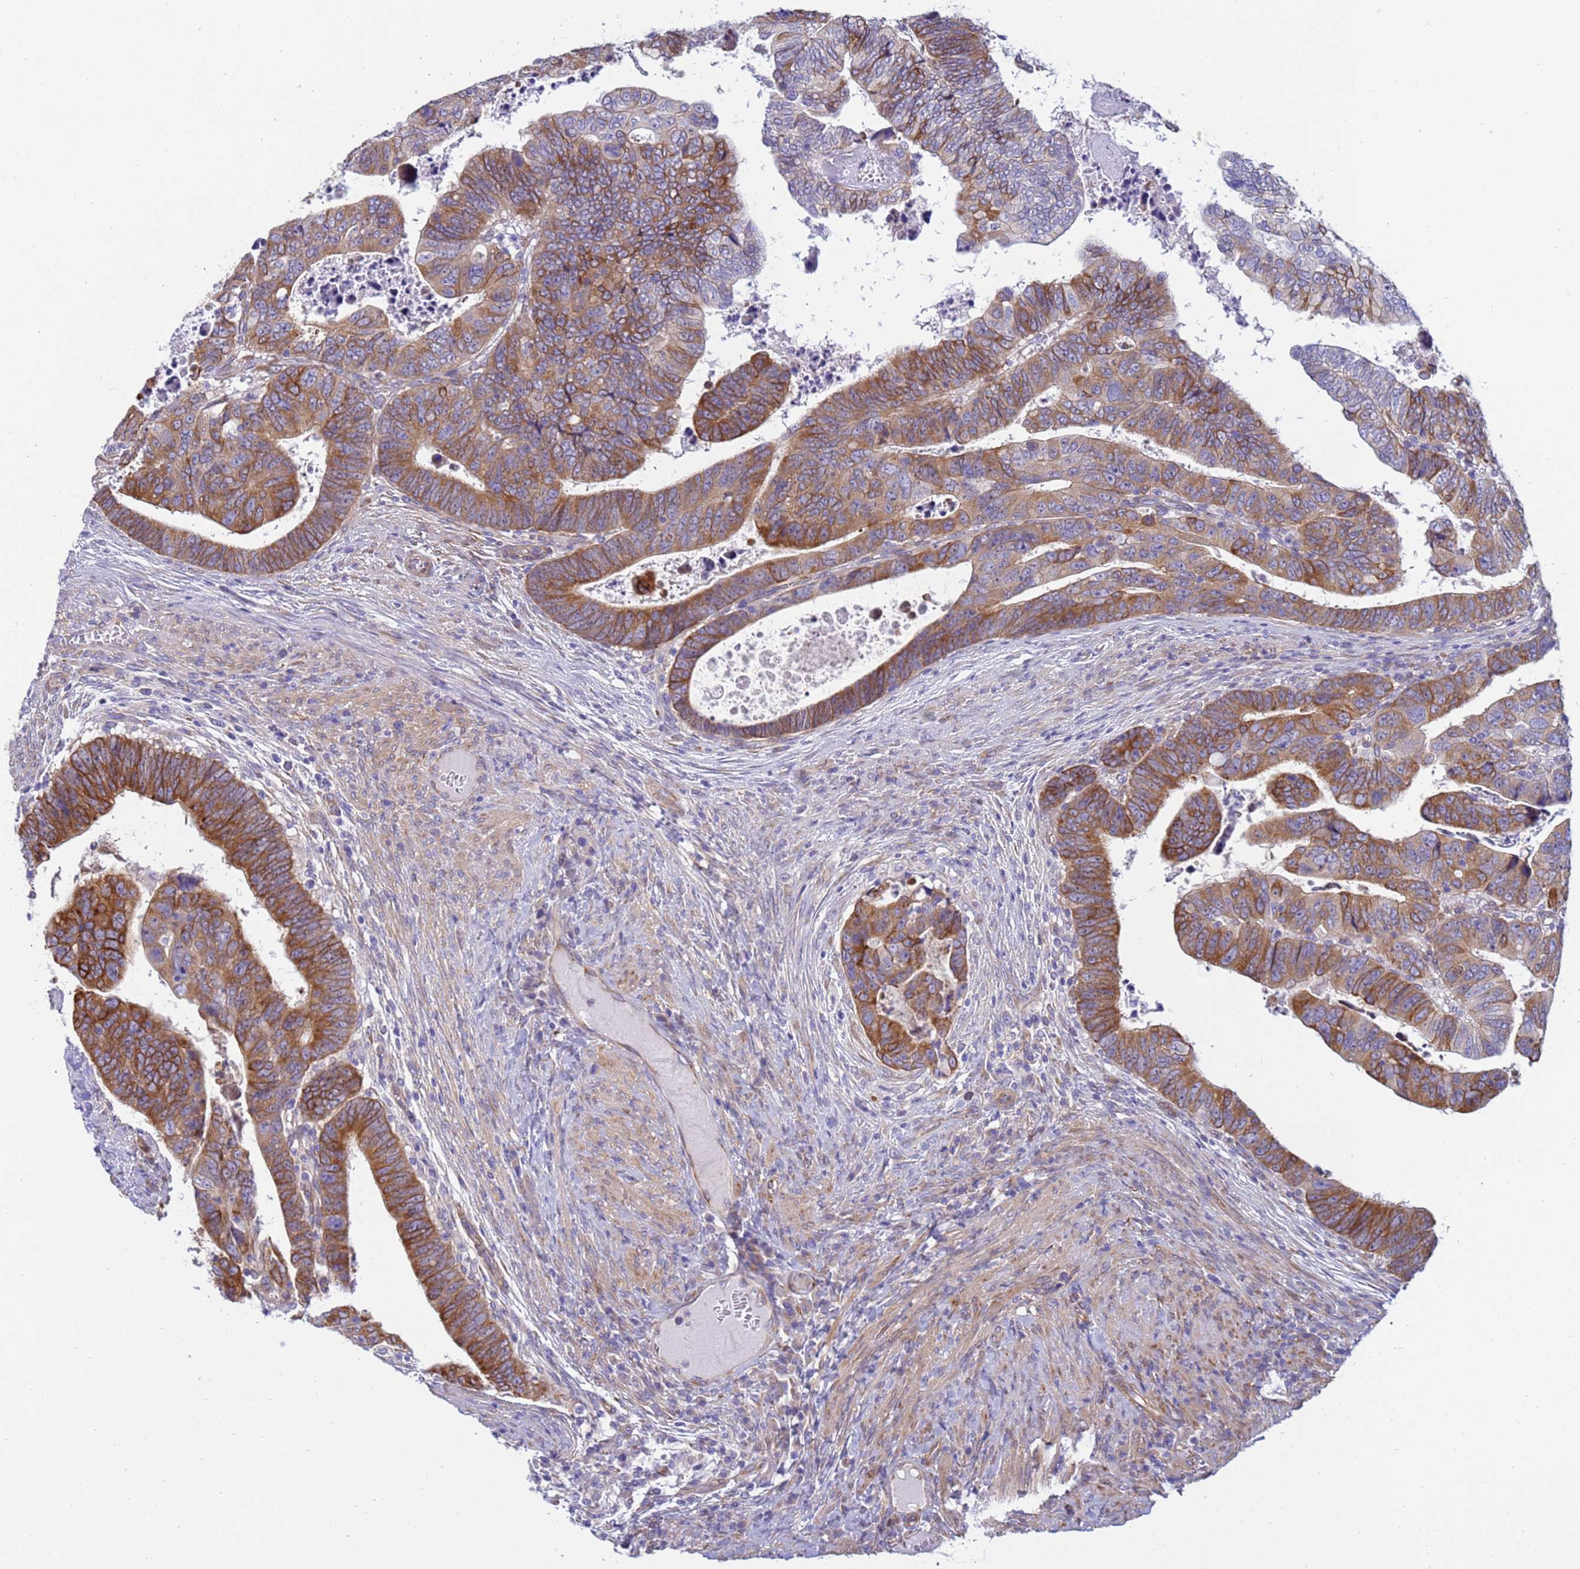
{"staining": {"intensity": "moderate", "quantity": ">75%", "location": "cytoplasmic/membranous"}, "tissue": "colorectal cancer", "cell_type": "Tumor cells", "image_type": "cancer", "snomed": [{"axis": "morphology", "description": "Normal tissue, NOS"}, {"axis": "morphology", "description": "Adenocarcinoma, NOS"}, {"axis": "topography", "description": "Rectum"}], "caption": "Moderate cytoplasmic/membranous protein staining is present in approximately >75% of tumor cells in colorectal cancer.", "gene": "TRPC6", "patient": {"sex": "female", "age": 65}}